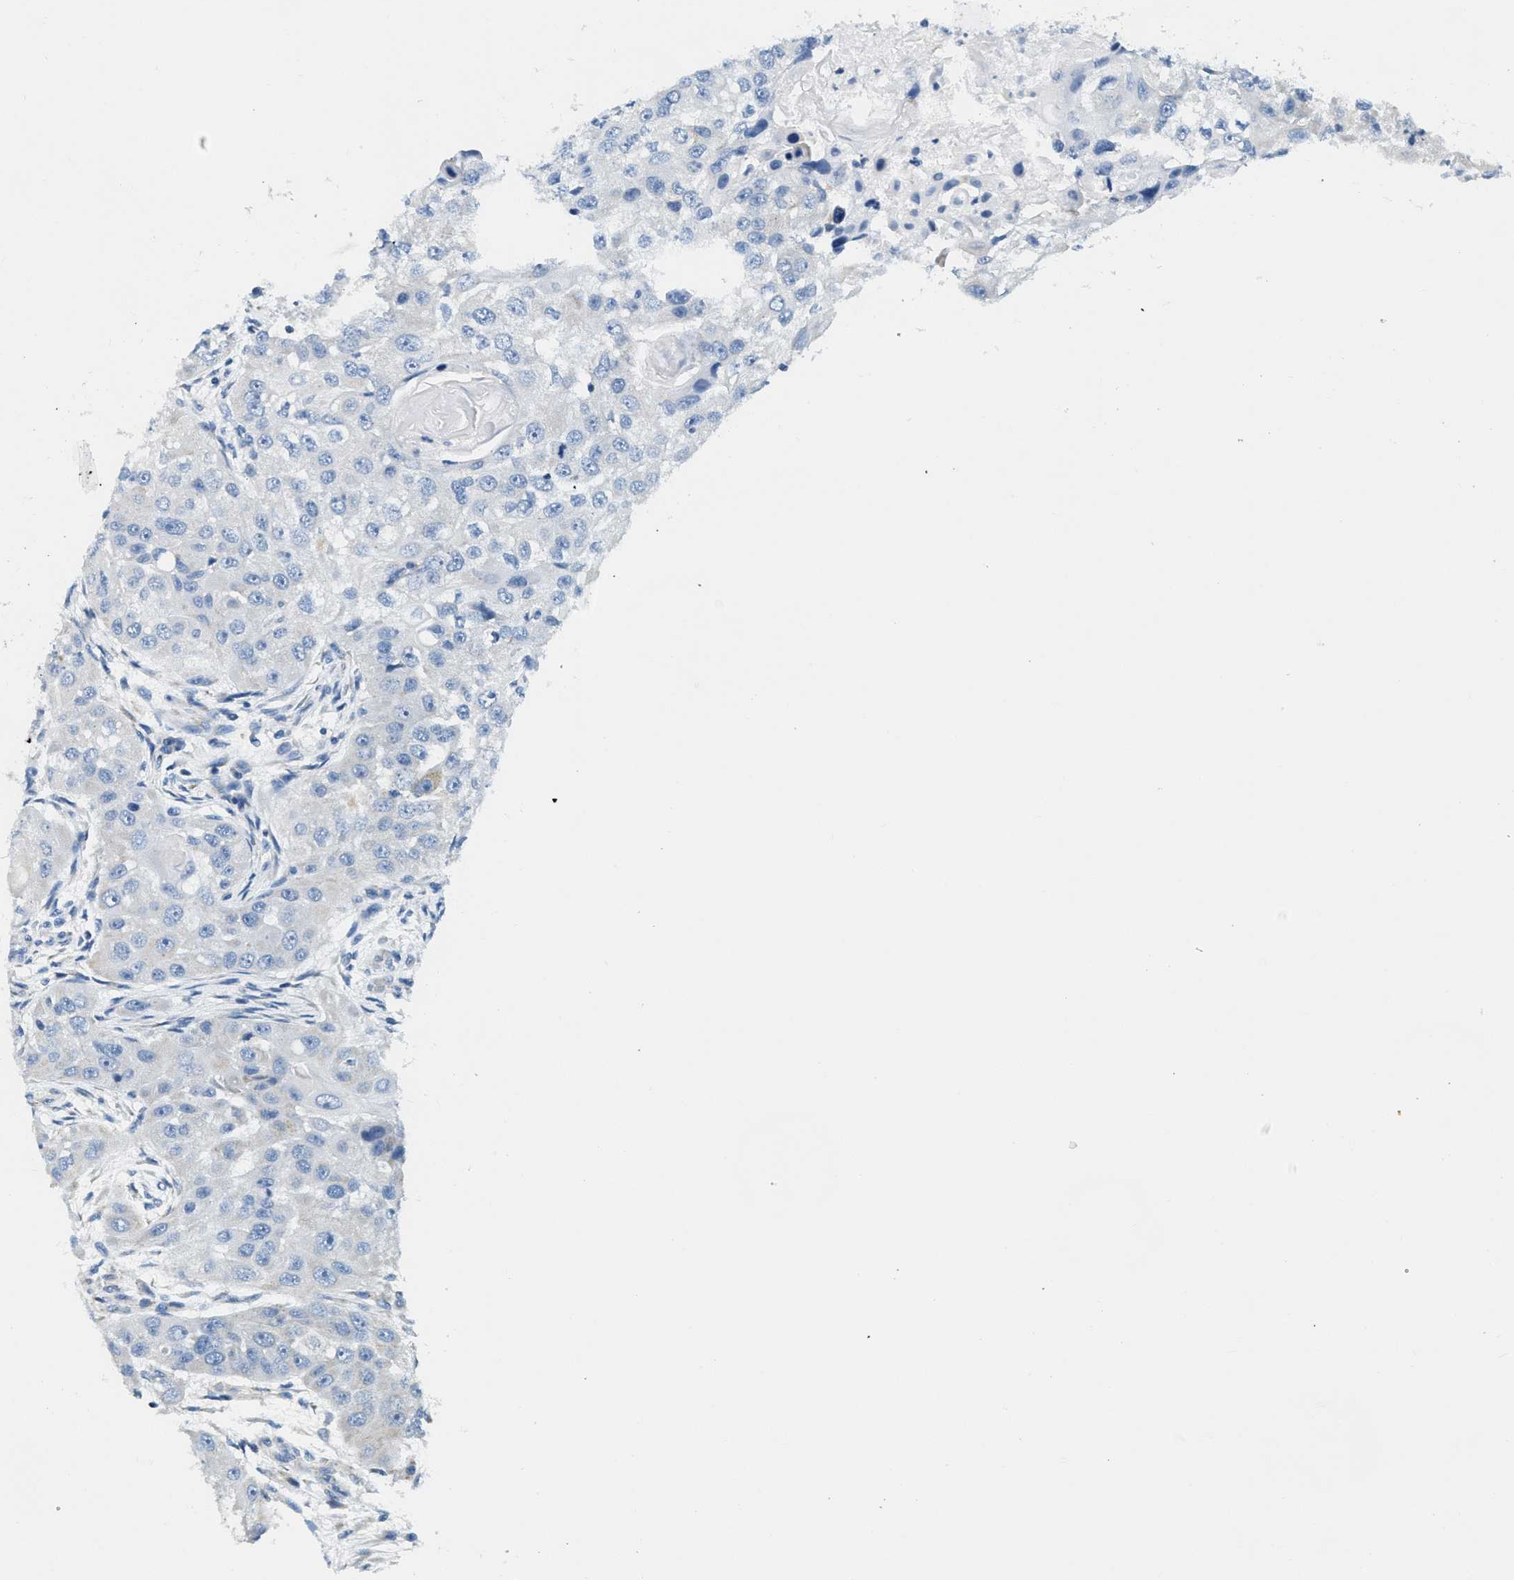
{"staining": {"intensity": "negative", "quantity": "none", "location": "none"}, "tissue": "head and neck cancer", "cell_type": "Tumor cells", "image_type": "cancer", "snomed": [{"axis": "morphology", "description": "Normal tissue, NOS"}, {"axis": "morphology", "description": "Squamous cell carcinoma, NOS"}, {"axis": "topography", "description": "Skeletal muscle"}, {"axis": "topography", "description": "Head-Neck"}], "caption": "DAB (3,3'-diaminobenzidine) immunohistochemical staining of squamous cell carcinoma (head and neck) reveals no significant staining in tumor cells.", "gene": "CA4", "patient": {"sex": "male", "age": 51}}